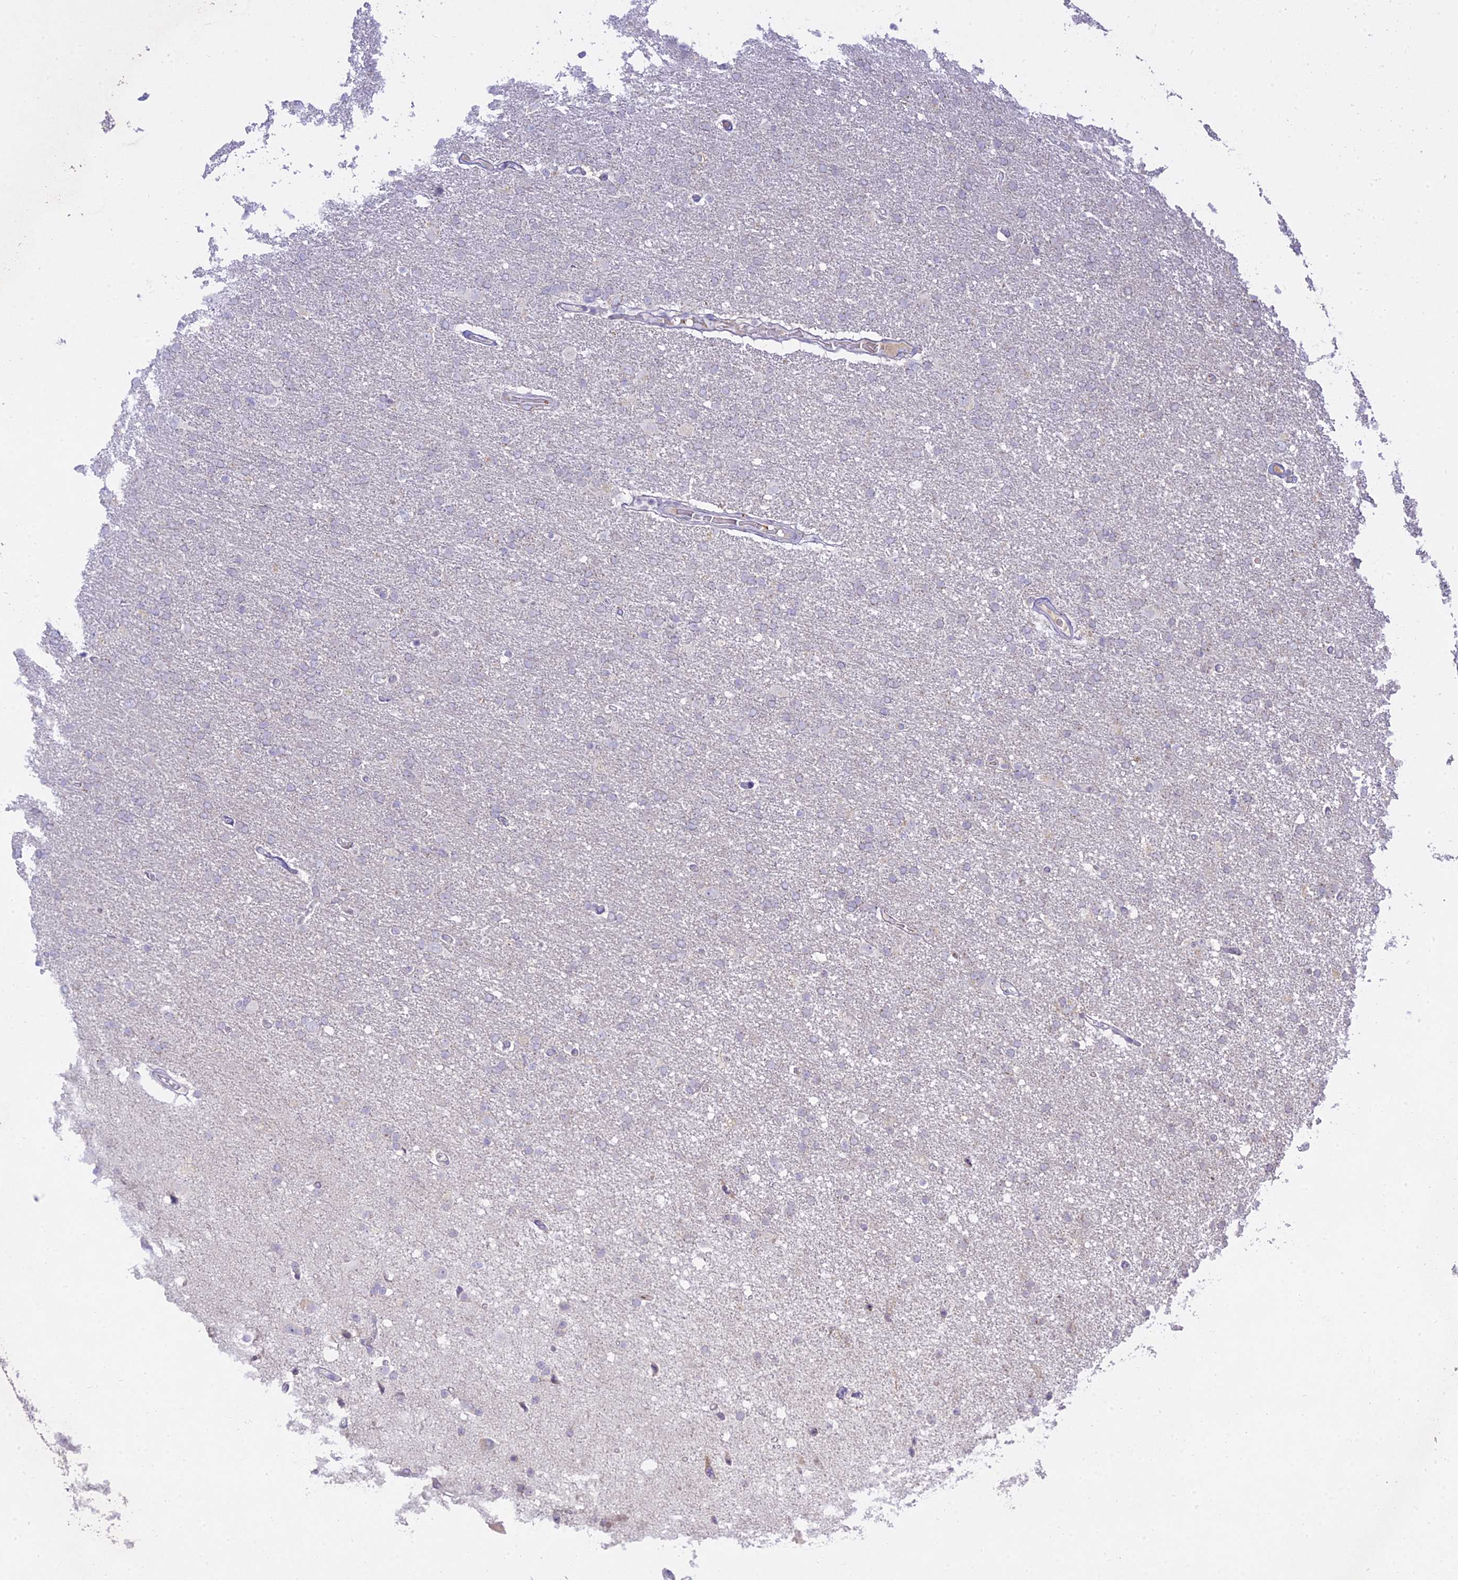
{"staining": {"intensity": "negative", "quantity": "none", "location": "none"}, "tissue": "glioma", "cell_type": "Tumor cells", "image_type": "cancer", "snomed": [{"axis": "morphology", "description": "Glioma, malignant, High grade"}, {"axis": "topography", "description": "Brain"}], "caption": "High power microscopy micrograph of an immunohistochemistry (IHC) micrograph of malignant glioma (high-grade), revealing no significant positivity in tumor cells. (DAB IHC visualized using brightfield microscopy, high magnification).", "gene": "TMEM40", "patient": {"sex": "male", "age": 72}}